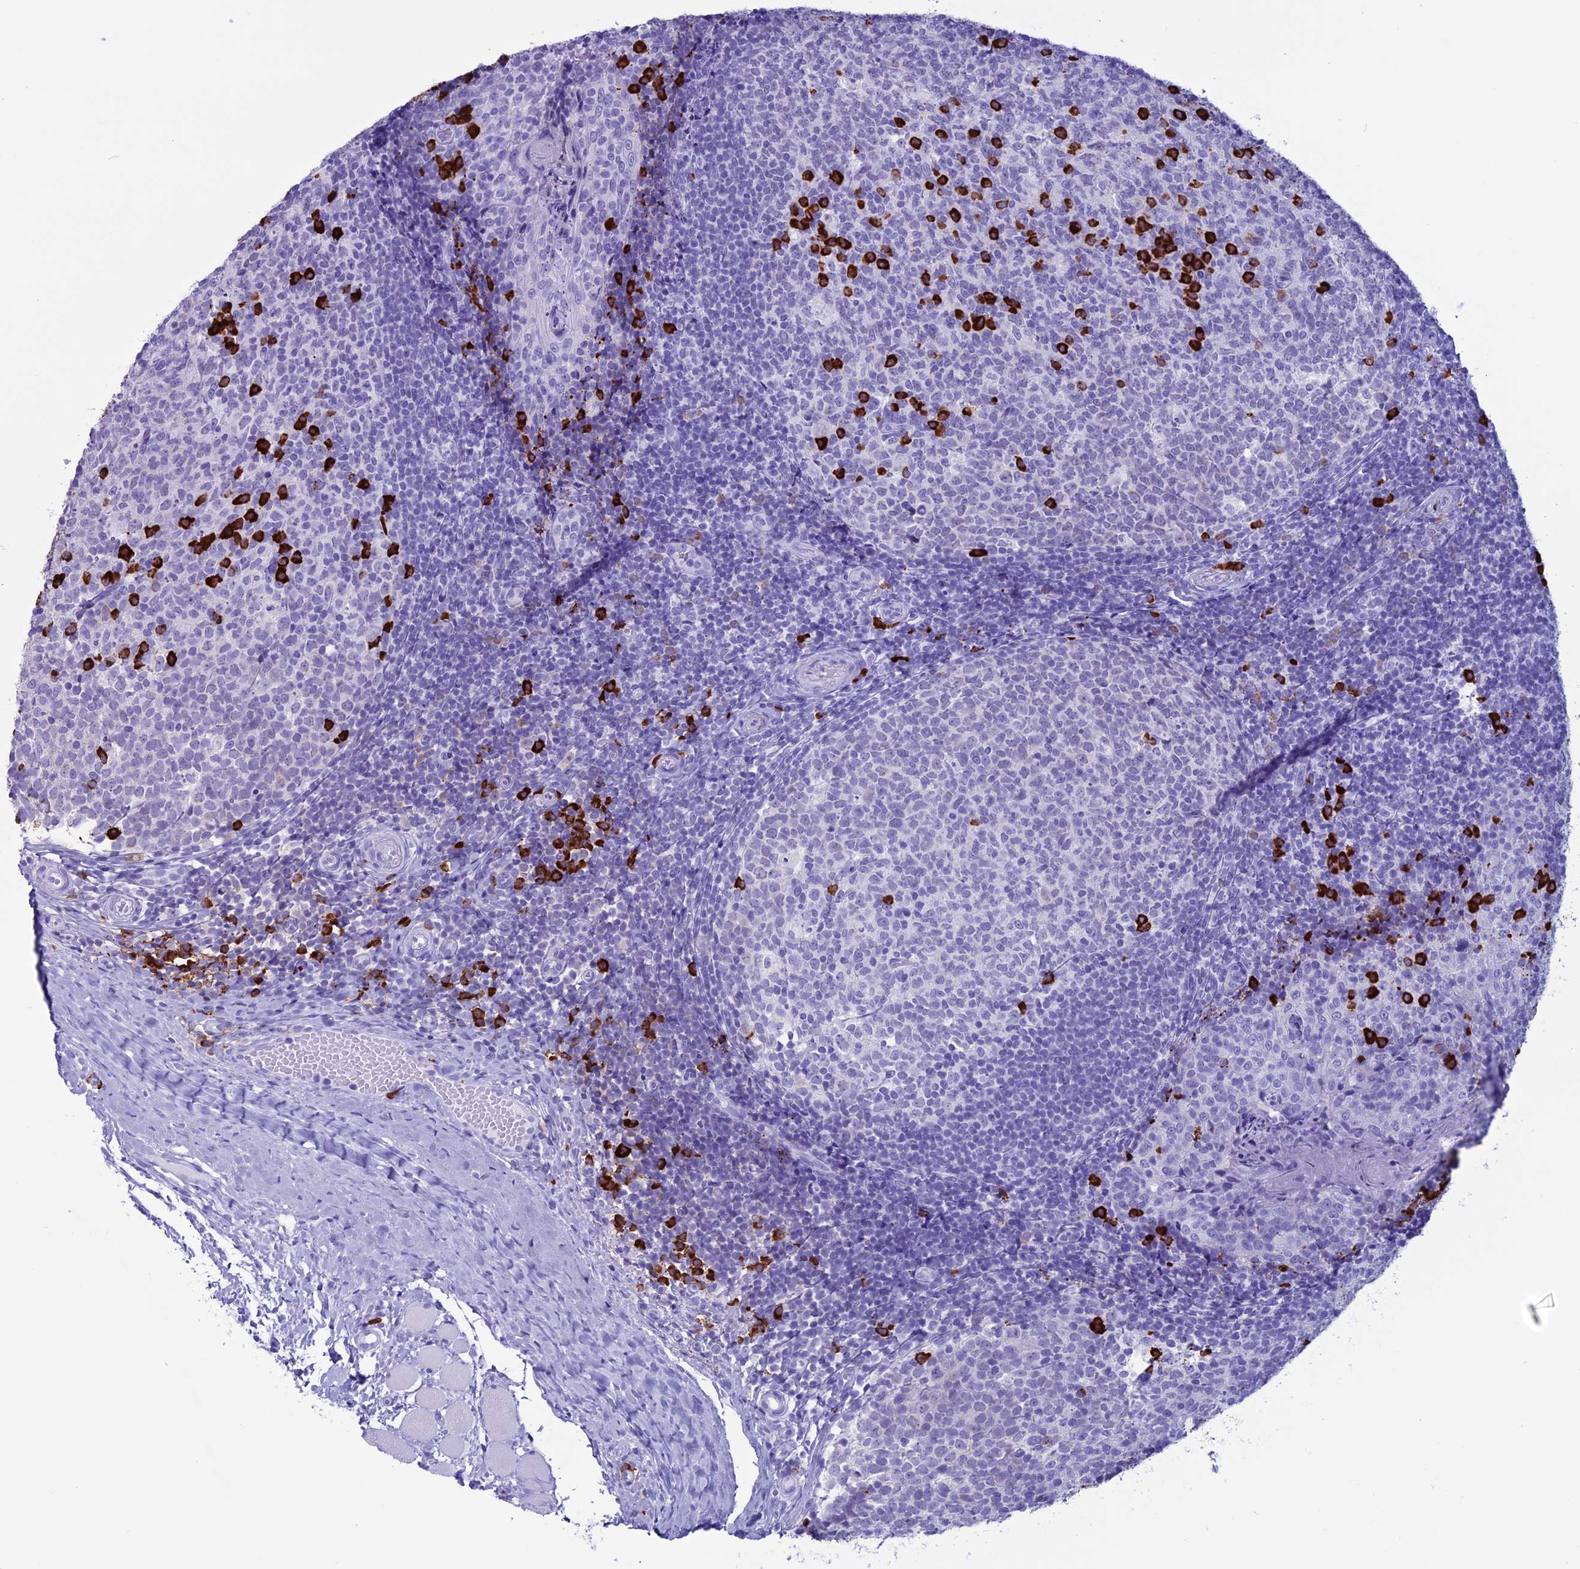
{"staining": {"intensity": "strong", "quantity": "<25%", "location": "cytoplasmic/membranous"}, "tissue": "tonsil", "cell_type": "Germinal center cells", "image_type": "normal", "snomed": [{"axis": "morphology", "description": "Normal tissue, NOS"}, {"axis": "topography", "description": "Tonsil"}], "caption": "Protein expression analysis of unremarkable tonsil exhibits strong cytoplasmic/membranous positivity in approximately <25% of germinal center cells.", "gene": "MZB1", "patient": {"sex": "female", "age": 19}}